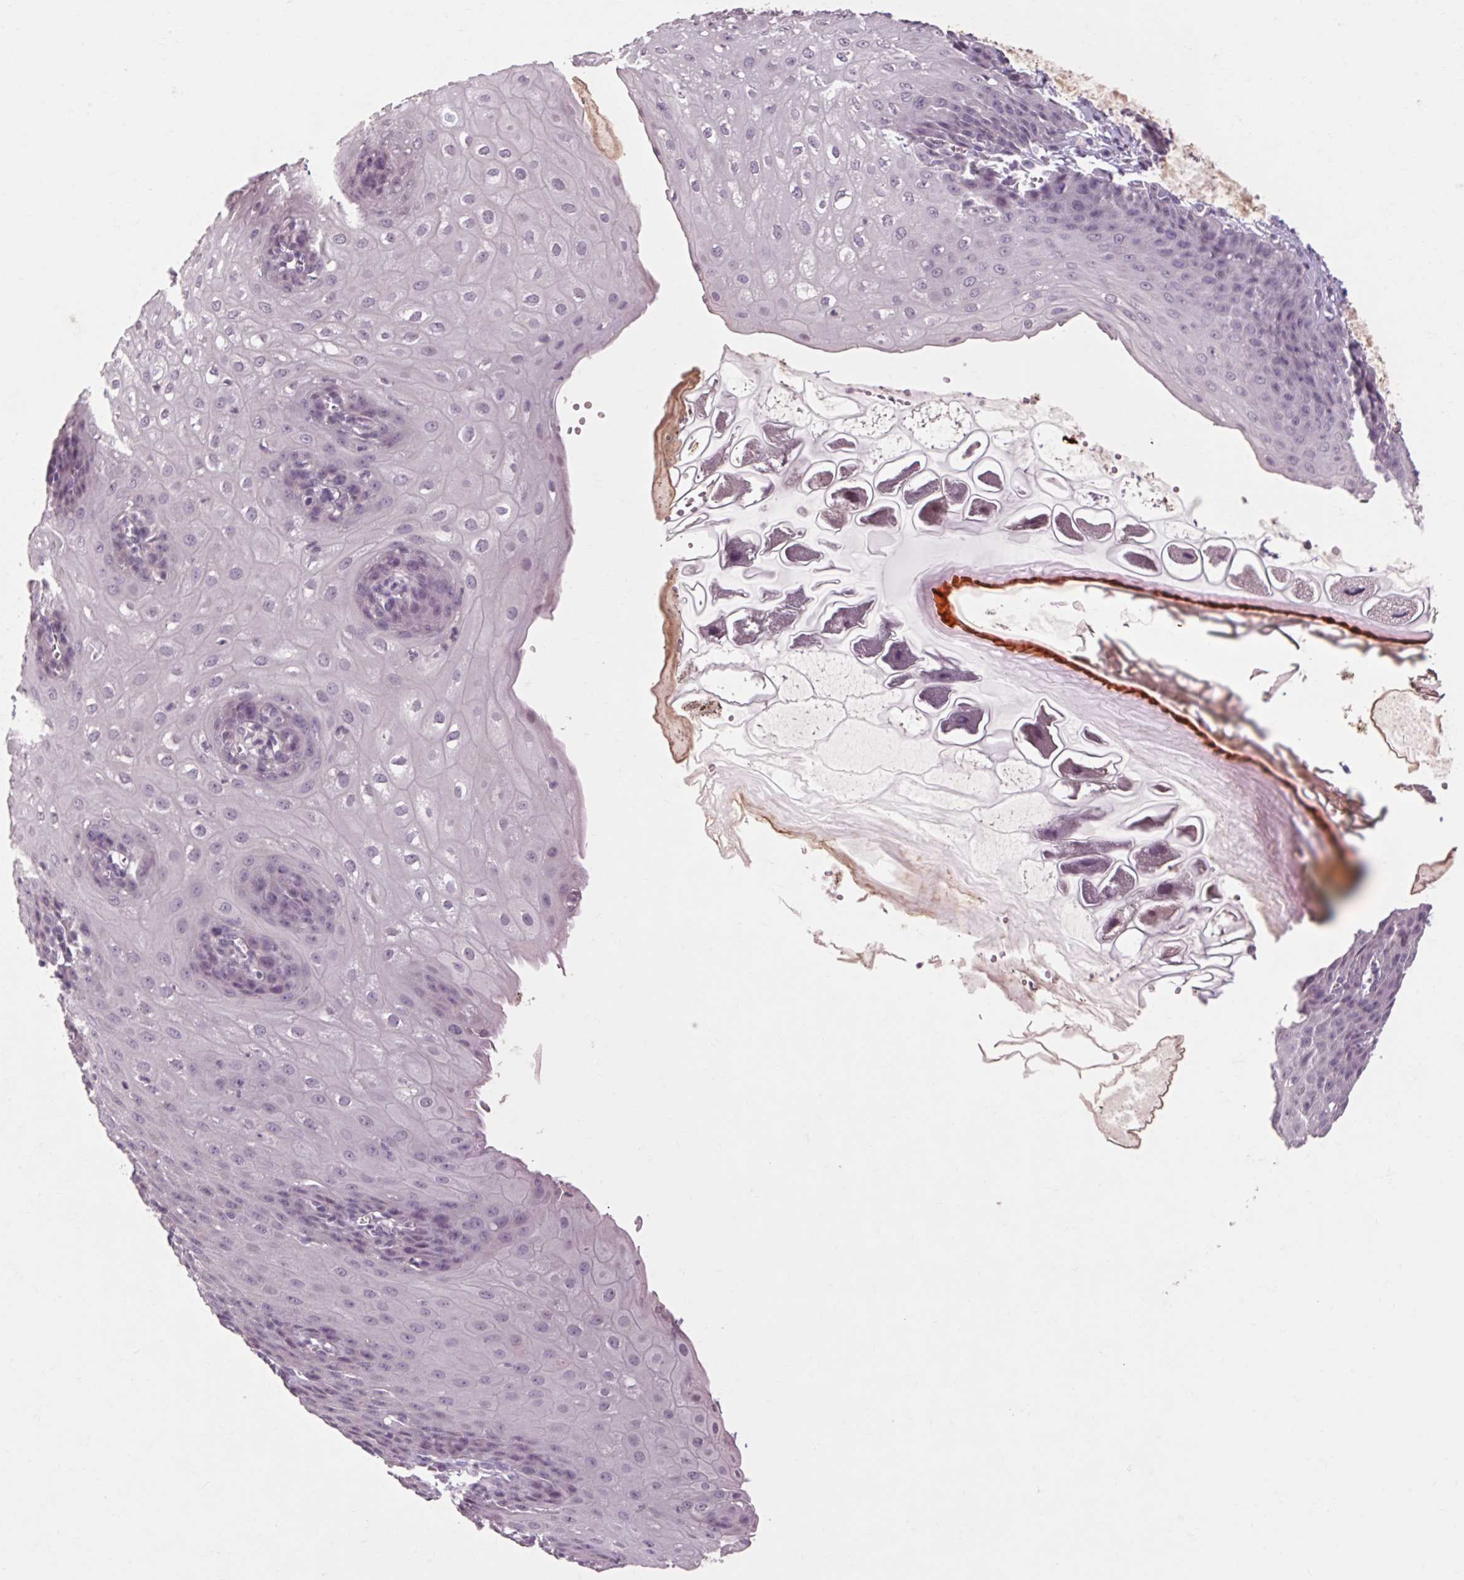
{"staining": {"intensity": "negative", "quantity": "none", "location": "none"}, "tissue": "esophagus", "cell_type": "Squamous epithelial cells", "image_type": "normal", "snomed": [{"axis": "morphology", "description": "Normal tissue, NOS"}, {"axis": "topography", "description": "Esophagus"}], "caption": "DAB immunohistochemical staining of benign esophagus exhibits no significant positivity in squamous epithelial cells. Nuclei are stained in blue.", "gene": "POMC", "patient": {"sex": "male", "age": 71}}